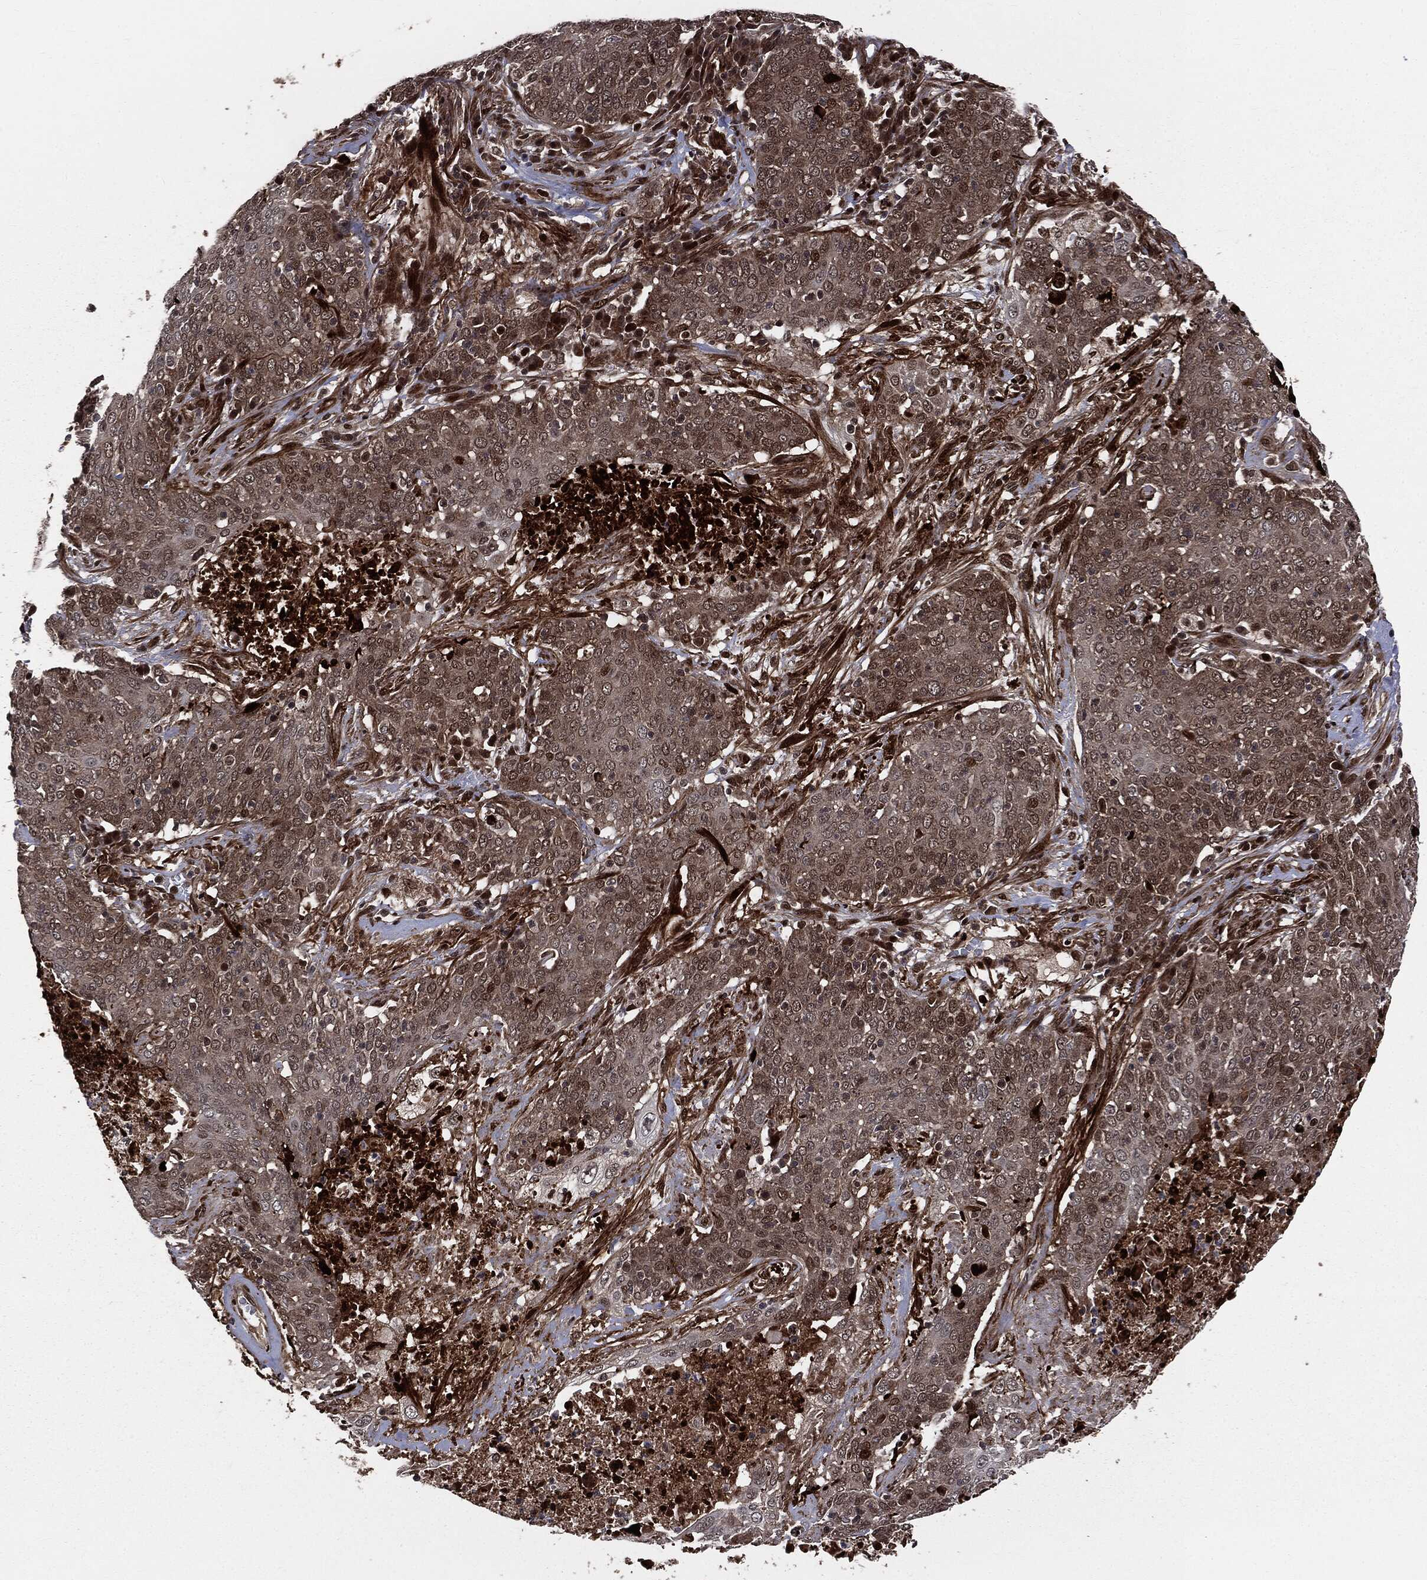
{"staining": {"intensity": "moderate", "quantity": "25%-75%", "location": "cytoplasmic/membranous,nuclear"}, "tissue": "lung cancer", "cell_type": "Tumor cells", "image_type": "cancer", "snomed": [{"axis": "morphology", "description": "Squamous cell carcinoma, NOS"}, {"axis": "topography", "description": "Lung"}], "caption": "Moderate cytoplasmic/membranous and nuclear protein positivity is present in approximately 25%-75% of tumor cells in lung cancer. (IHC, brightfield microscopy, high magnification).", "gene": "SMAD4", "patient": {"sex": "male", "age": 82}}